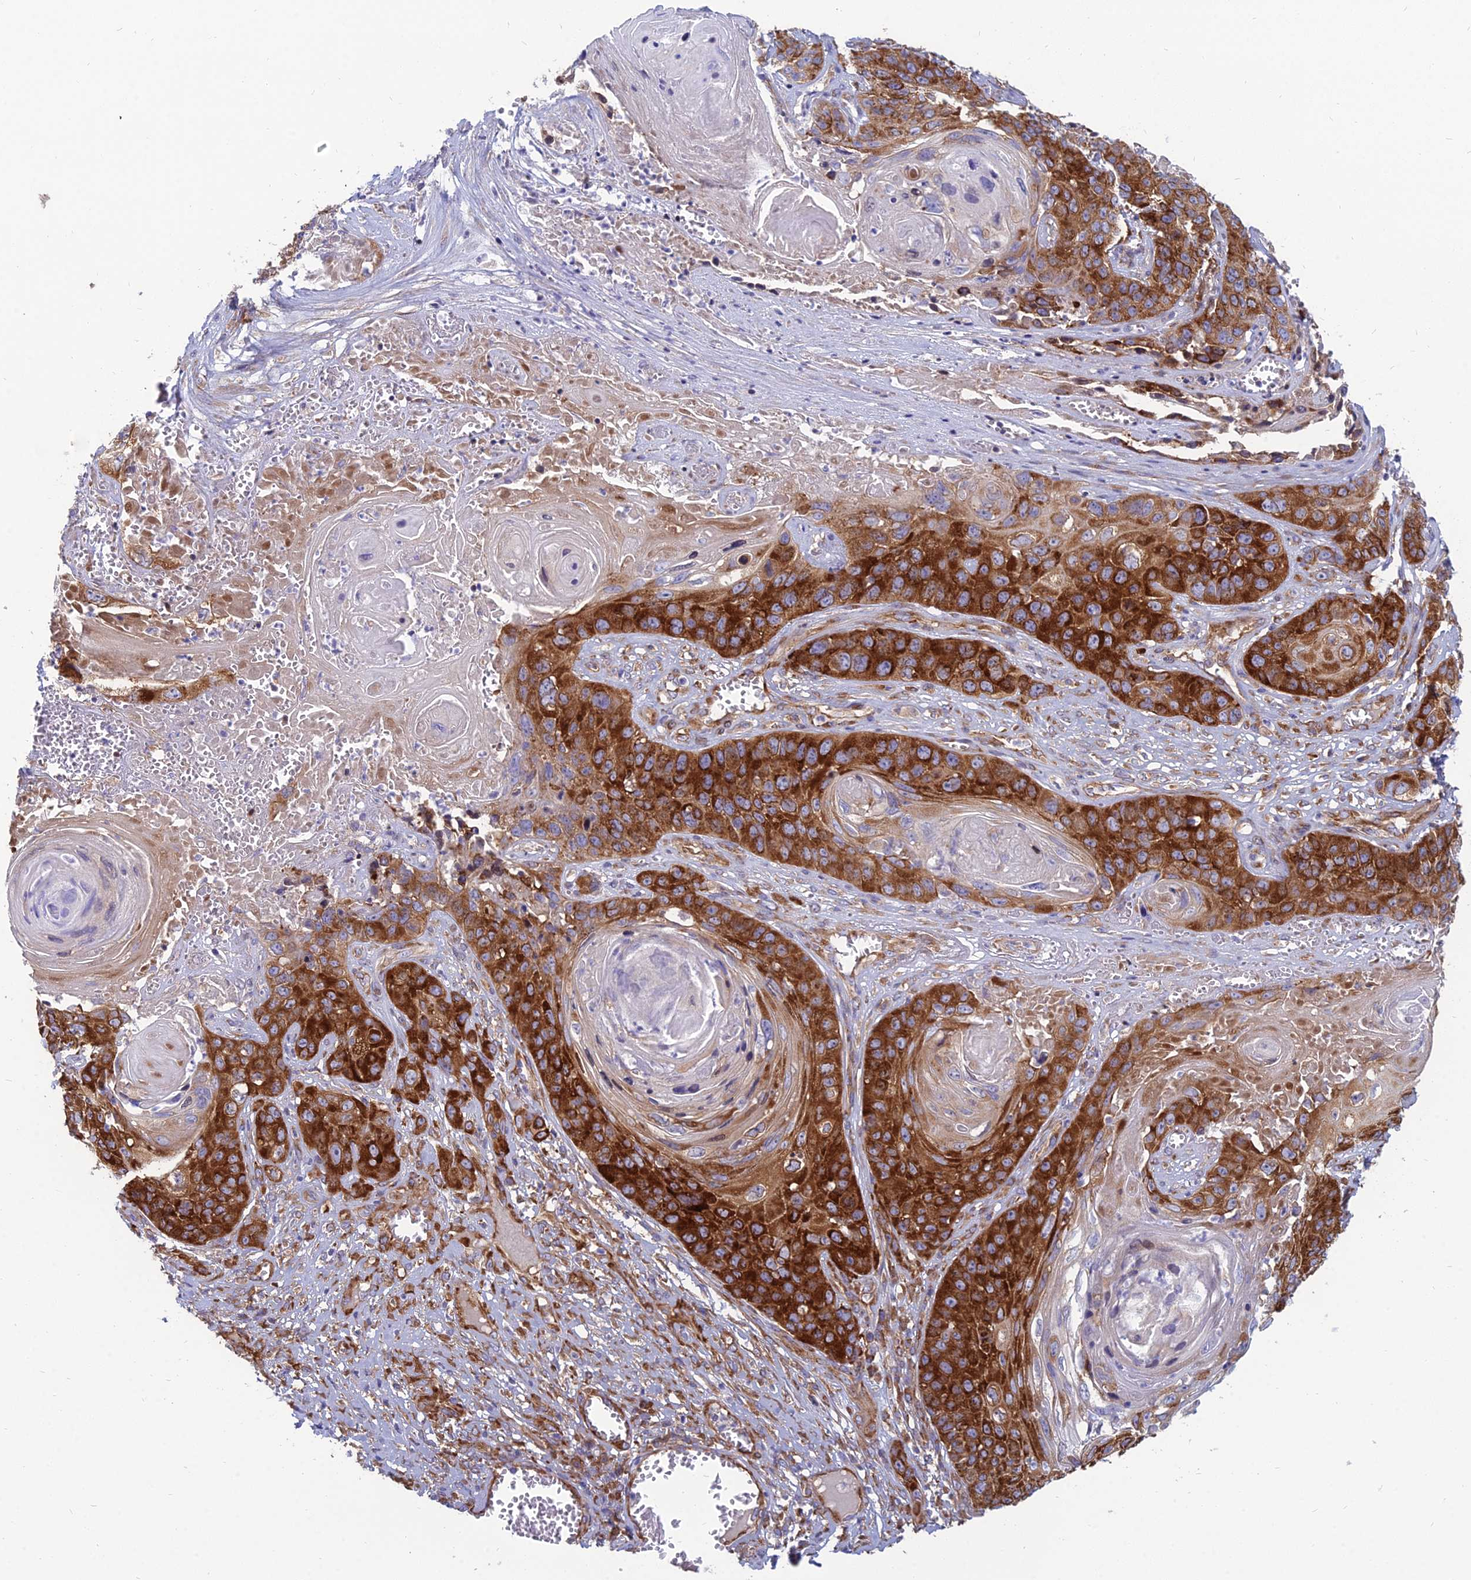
{"staining": {"intensity": "strong", "quantity": ">75%", "location": "cytoplasmic/membranous"}, "tissue": "skin cancer", "cell_type": "Tumor cells", "image_type": "cancer", "snomed": [{"axis": "morphology", "description": "Squamous cell carcinoma, NOS"}, {"axis": "topography", "description": "Skin"}], "caption": "High-magnification brightfield microscopy of squamous cell carcinoma (skin) stained with DAB (3,3'-diaminobenzidine) (brown) and counterstained with hematoxylin (blue). tumor cells exhibit strong cytoplasmic/membranous staining is present in about>75% of cells. Using DAB (3,3'-diaminobenzidine) (brown) and hematoxylin (blue) stains, captured at high magnification using brightfield microscopy.", "gene": "TXLNA", "patient": {"sex": "male", "age": 55}}